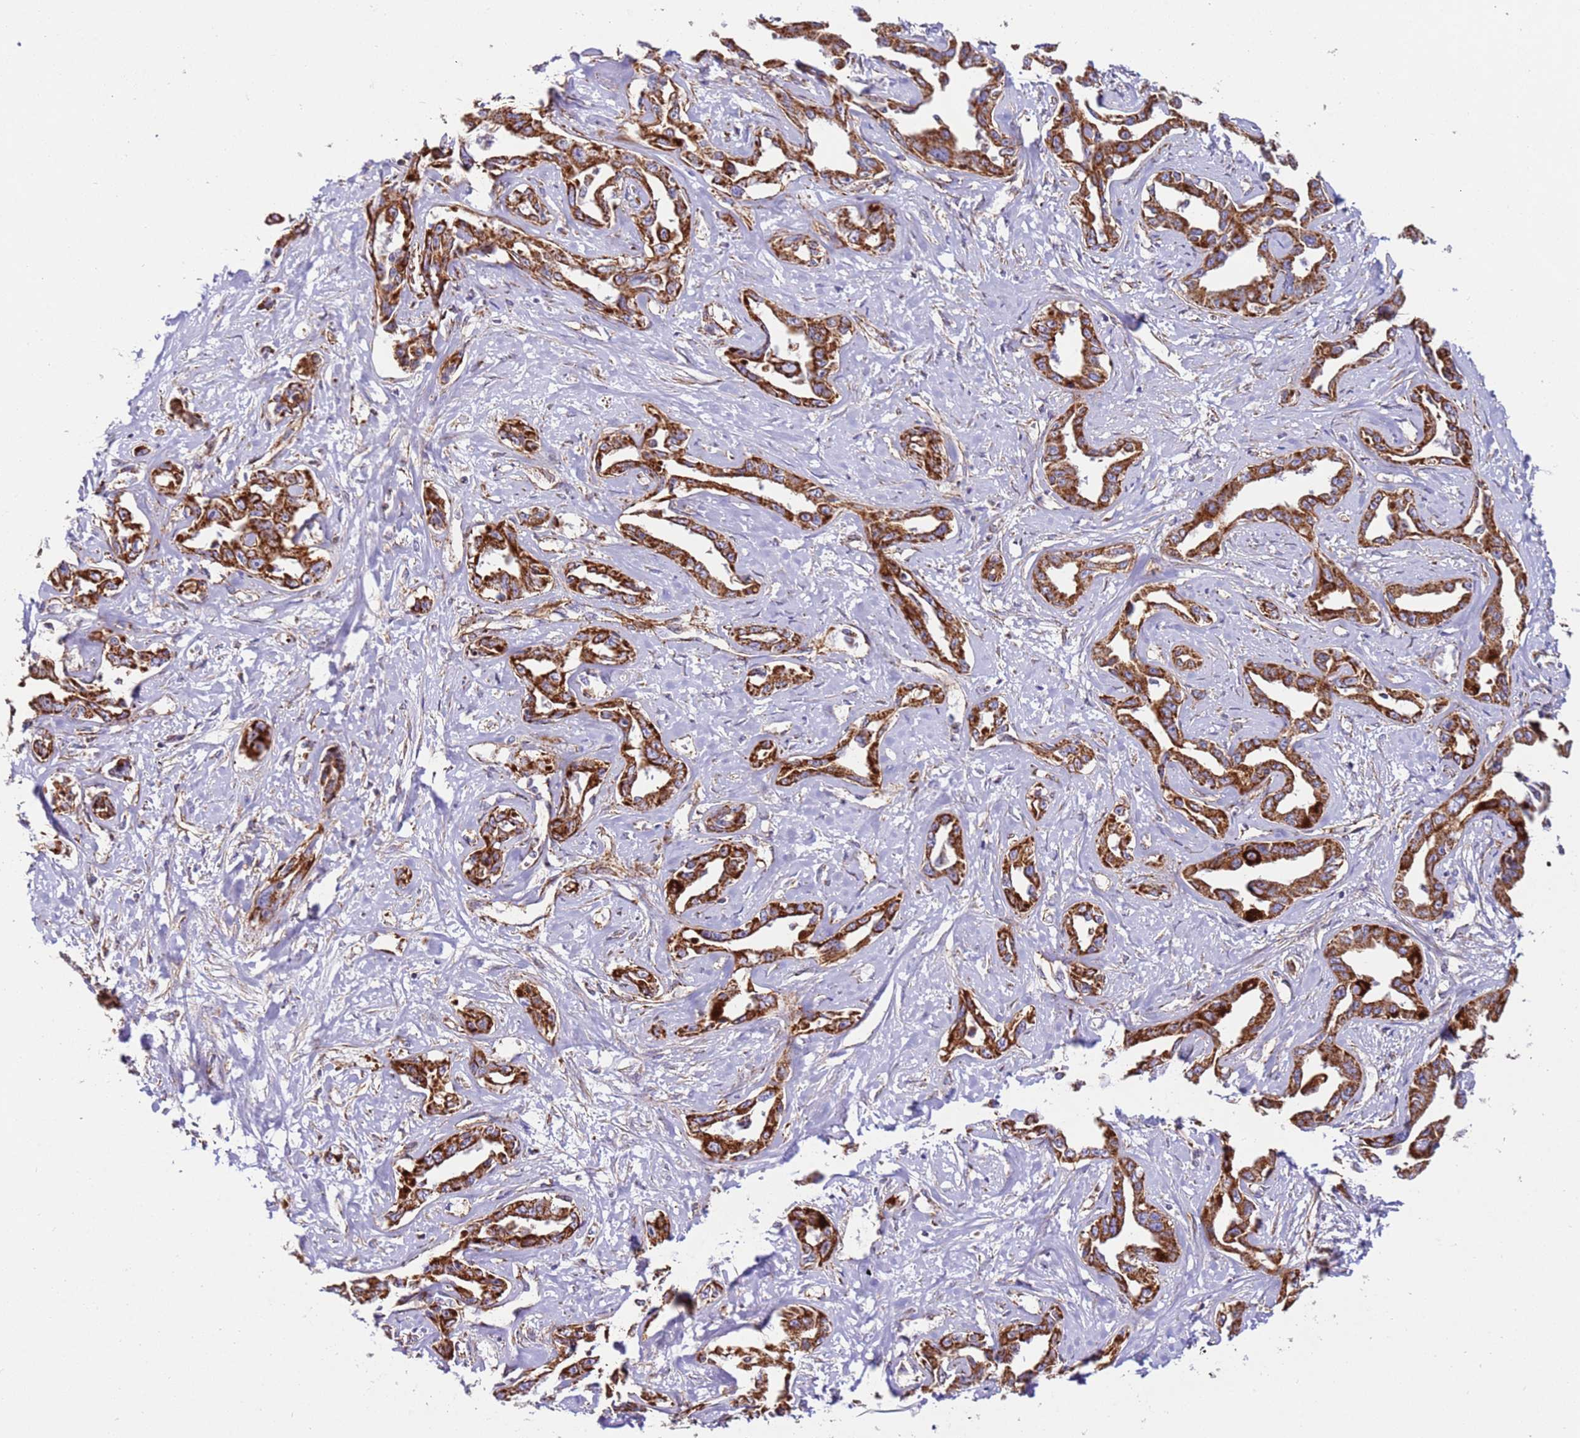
{"staining": {"intensity": "strong", "quantity": ">75%", "location": "cytoplasmic/membranous"}, "tissue": "liver cancer", "cell_type": "Tumor cells", "image_type": "cancer", "snomed": [{"axis": "morphology", "description": "Cholangiocarcinoma"}, {"axis": "topography", "description": "Liver"}], "caption": "The histopathology image reveals immunohistochemical staining of liver cholangiocarcinoma. There is strong cytoplasmic/membranous positivity is present in about >75% of tumor cells. The staining is performed using DAB (3,3'-diaminobenzidine) brown chromogen to label protein expression. The nuclei are counter-stained blue using hematoxylin.", "gene": "MRPL20", "patient": {"sex": "male", "age": 59}}